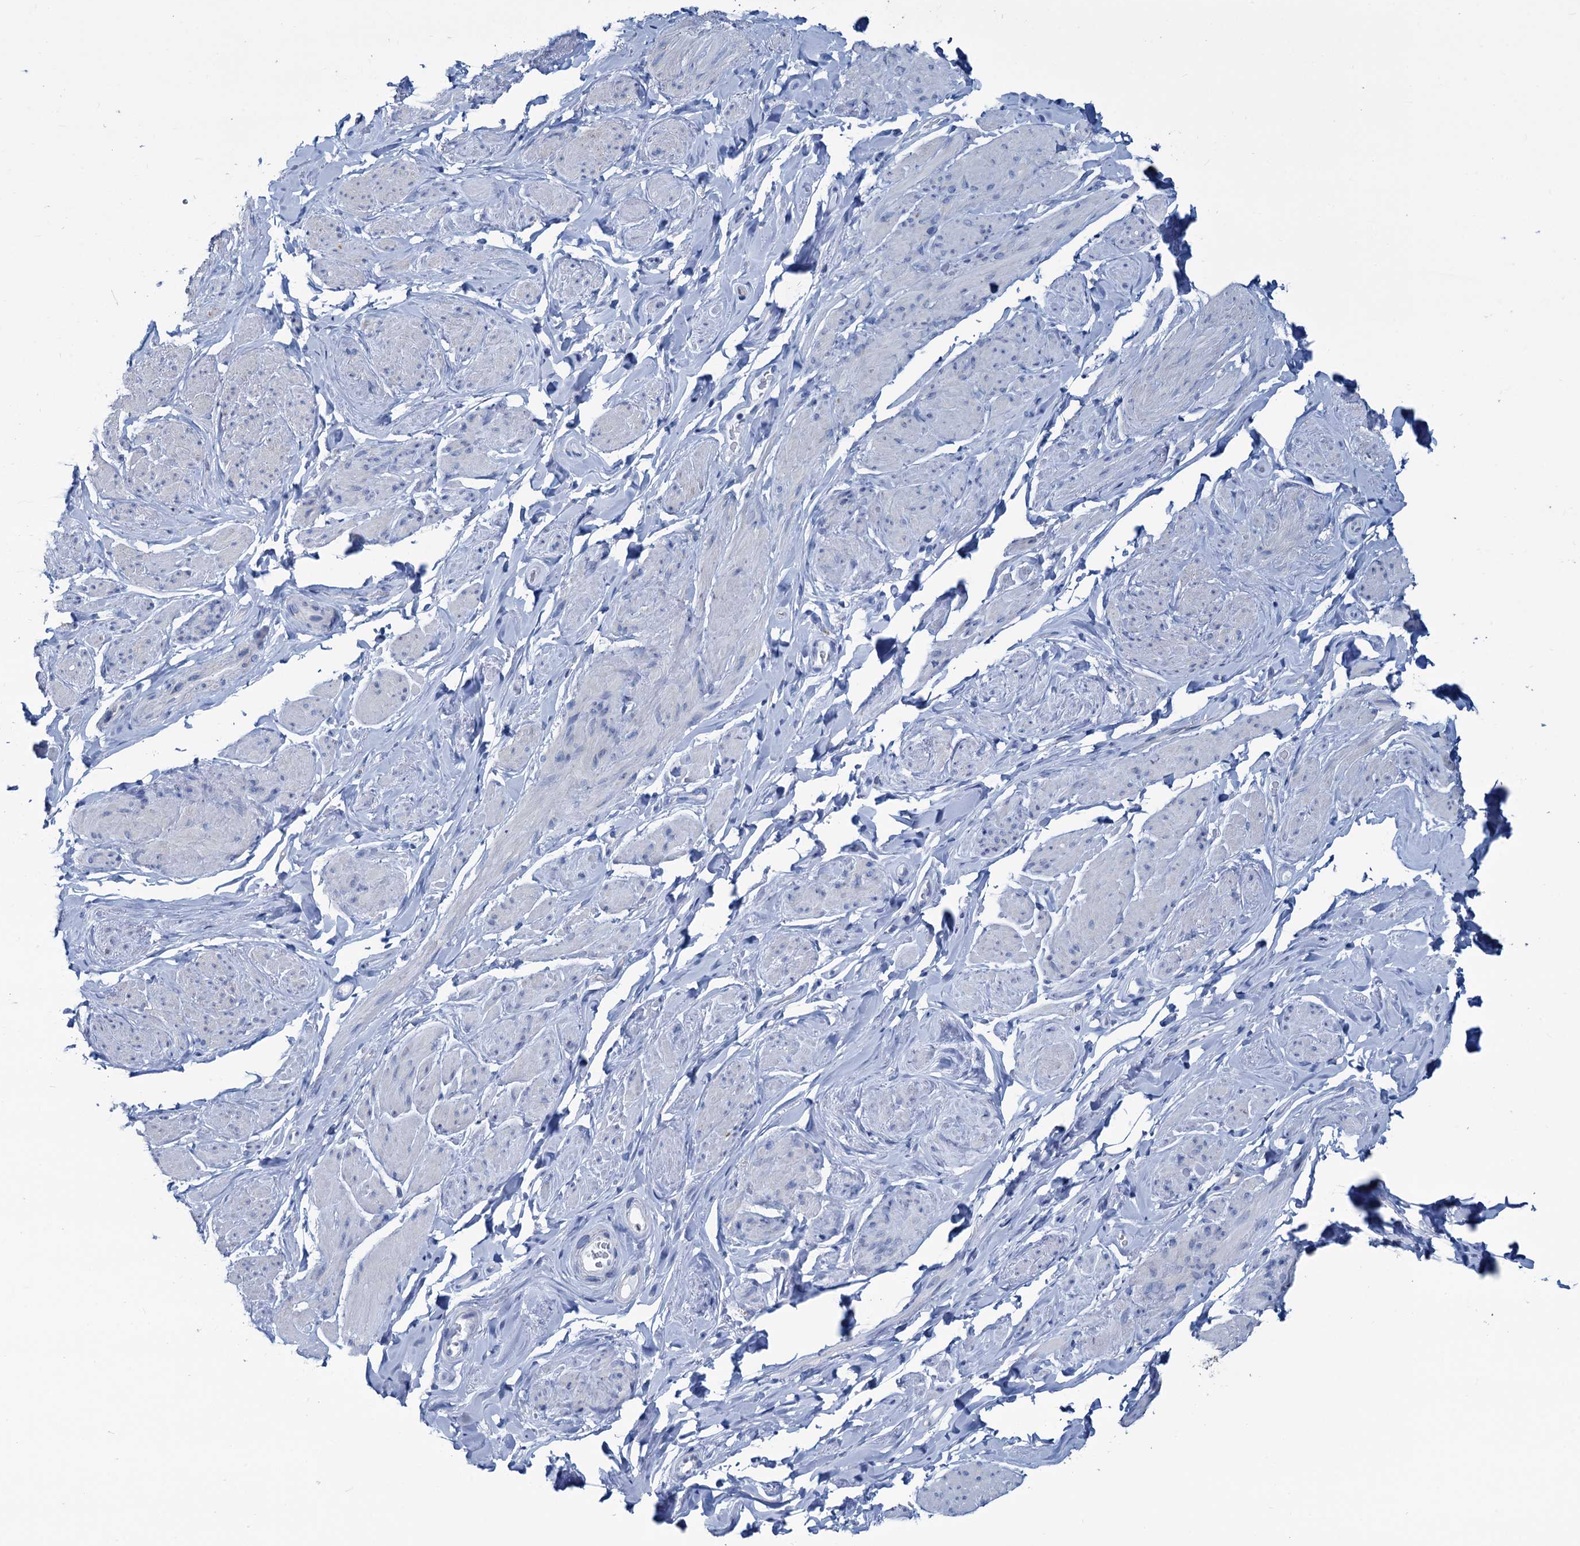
{"staining": {"intensity": "negative", "quantity": "none", "location": "none"}, "tissue": "smooth muscle", "cell_type": "Smooth muscle cells", "image_type": "normal", "snomed": [{"axis": "morphology", "description": "Normal tissue, NOS"}, {"axis": "topography", "description": "Smooth muscle"}, {"axis": "topography", "description": "Peripheral nerve tissue"}], "caption": "Immunohistochemistry (IHC) photomicrograph of unremarkable human smooth muscle stained for a protein (brown), which demonstrates no positivity in smooth muscle cells.", "gene": "SLC1A3", "patient": {"sex": "male", "age": 69}}